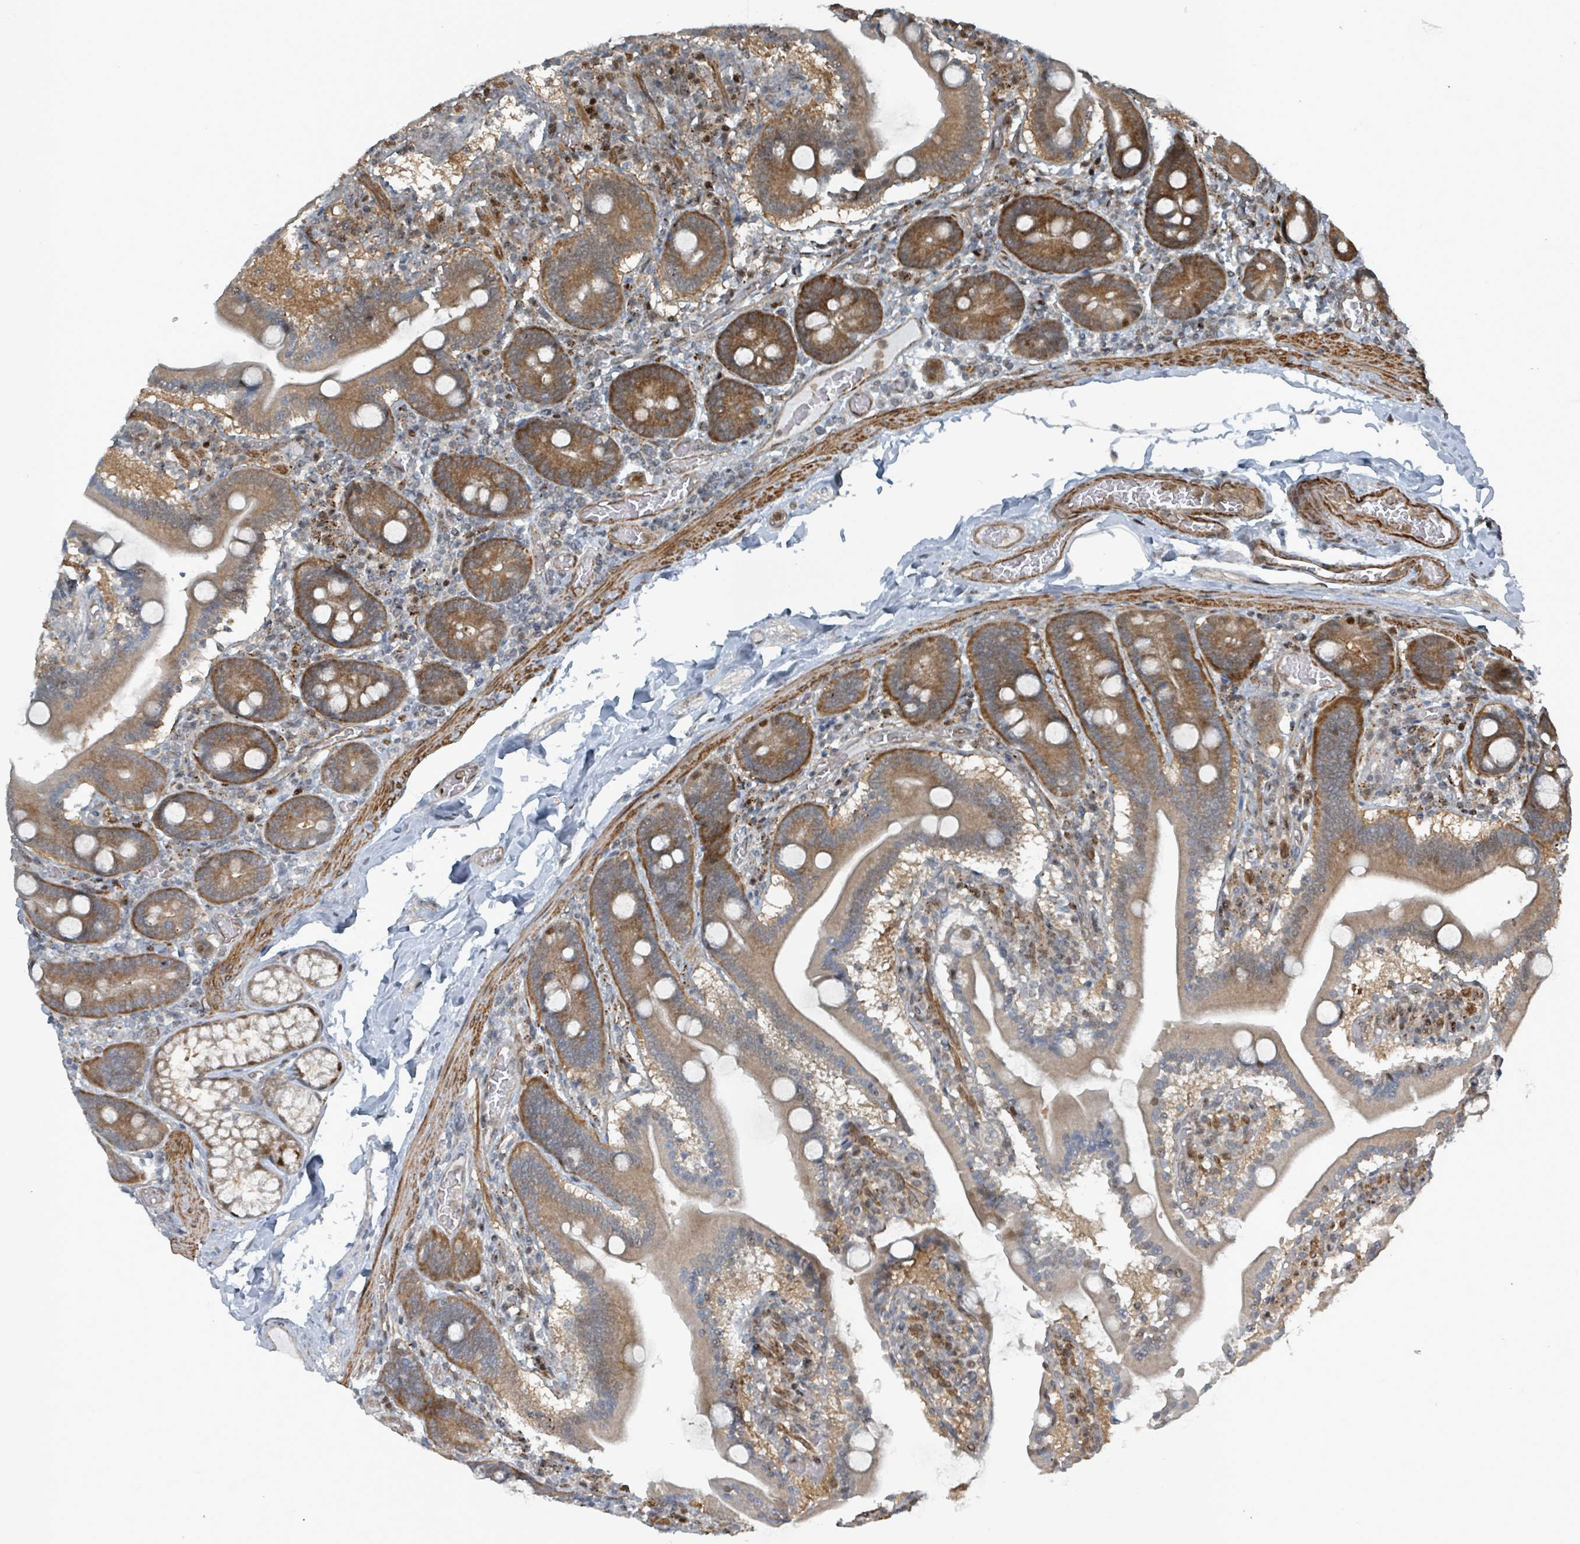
{"staining": {"intensity": "moderate", "quantity": ">75%", "location": "cytoplasmic/membranous,nuclear"}, "tissue": "duodenum", "cell_type": "Glandular cells", "image_type": "normal", "snomed": [{"axis": "morphology", "description": "Normal tissue, NOS"}, {"axis": "topography", "description": "Duodenum"}], "caption": "Brown immunohistochemical staining in benign human duodenum demonstrates moderate cytoplasmic/membranous,nuclear staining in about >75% of glandular cells.", "gene": "RHPN2", "patient": {"sex": "male", "age": 55}}